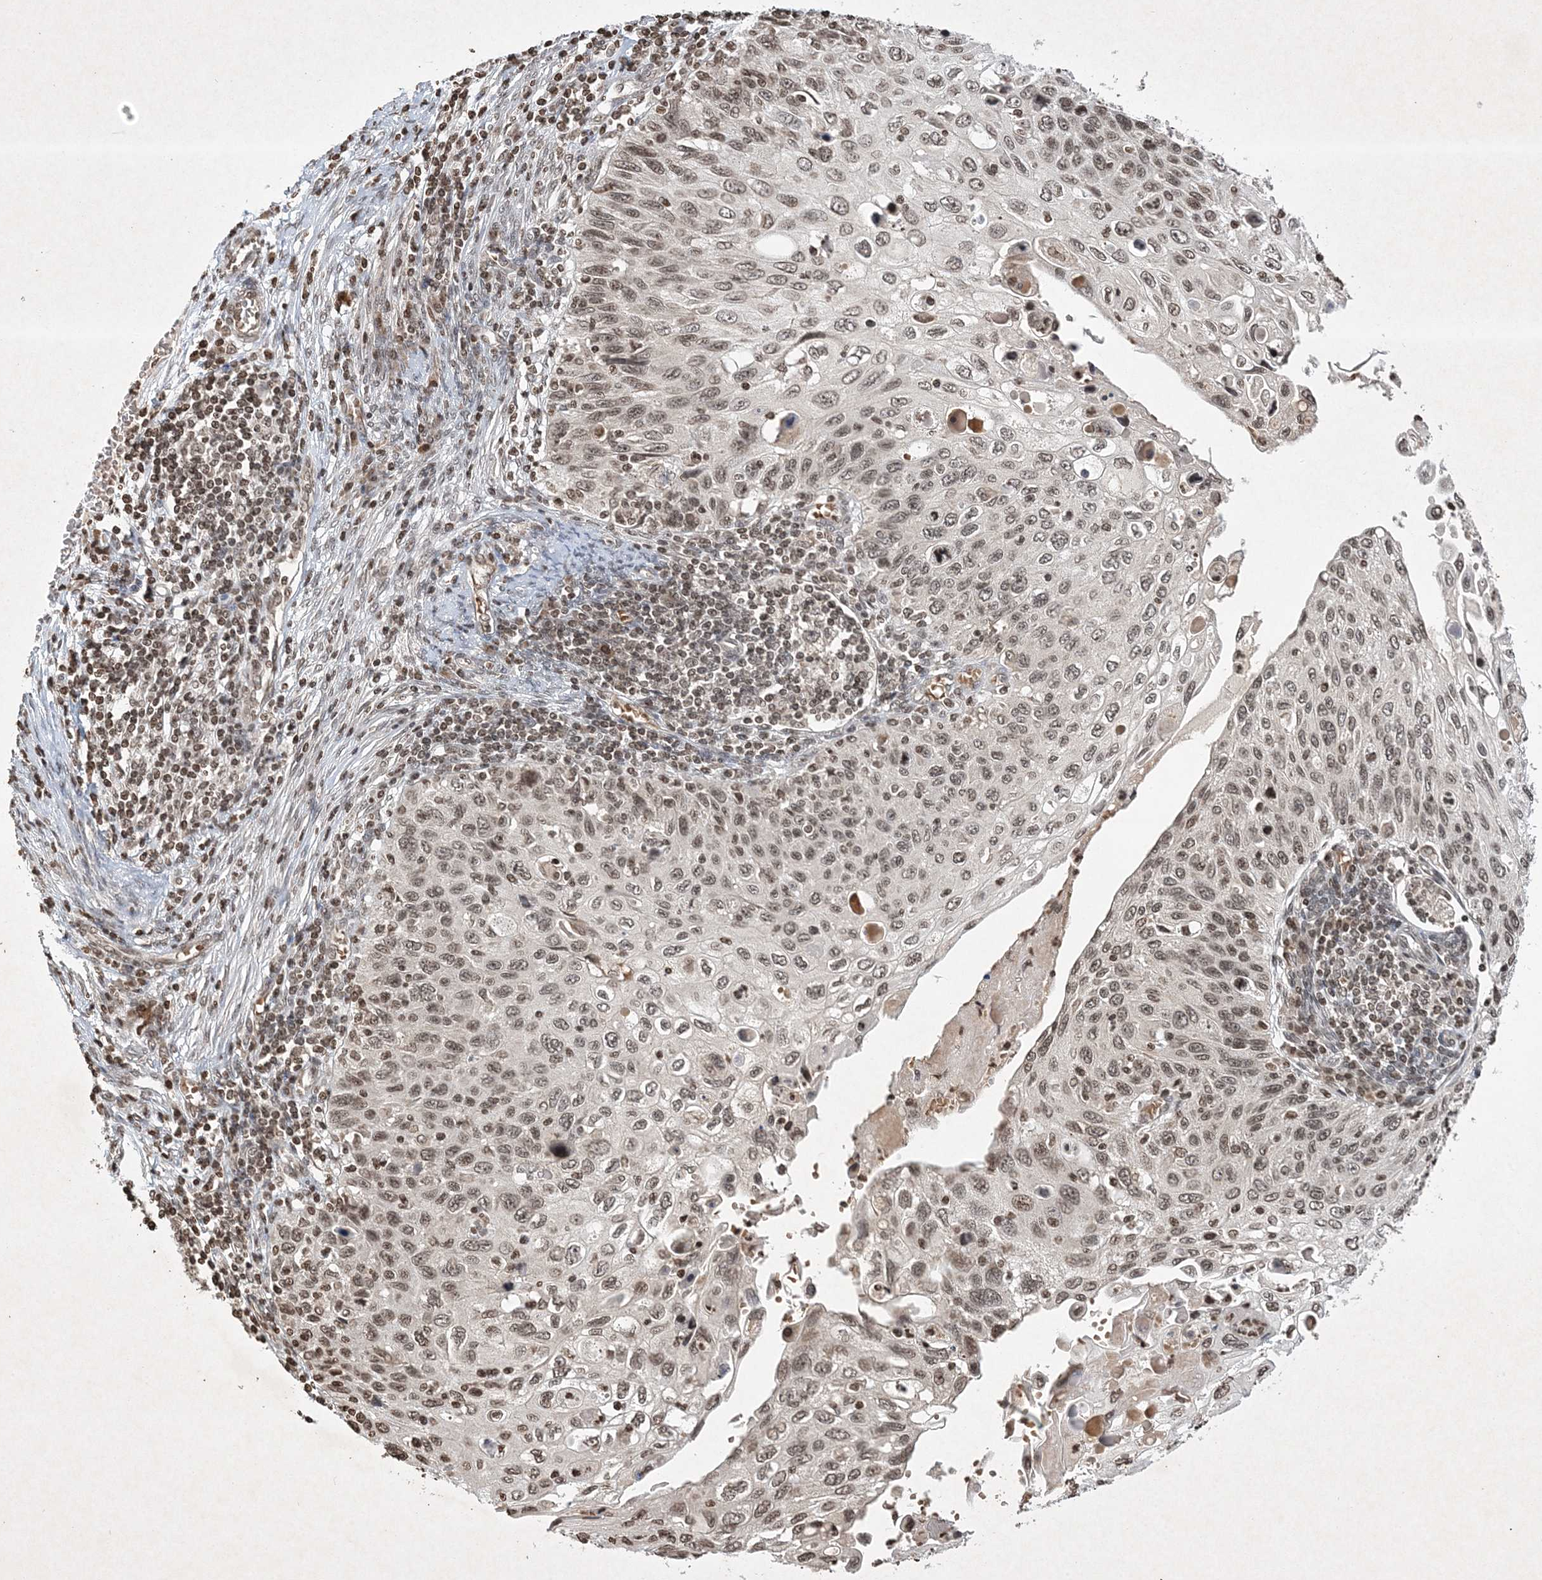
{"staining": {"intensity": "weak", "quantity": ">75%", "location": "nuclear"}, "tissue": "cervical cancer", "cell_type": "Tumor cells", "image_type": "cancer", "snomed": [{"axis": "morphology", "description": "Squamous cell carcinoma, NOS"}, {"axis": "topography", "description": "Cervix"}], "caption": "This histopathology image reveals squamous cell carcinoma (cervical) stained with IHC to label a protein in brown. The nuclear of tumor cells show weak positivity for the protein. Nuclei are counter-stained blue.", "gene": "NEDD9", "patient": {"sex": "female", "age": 70}}